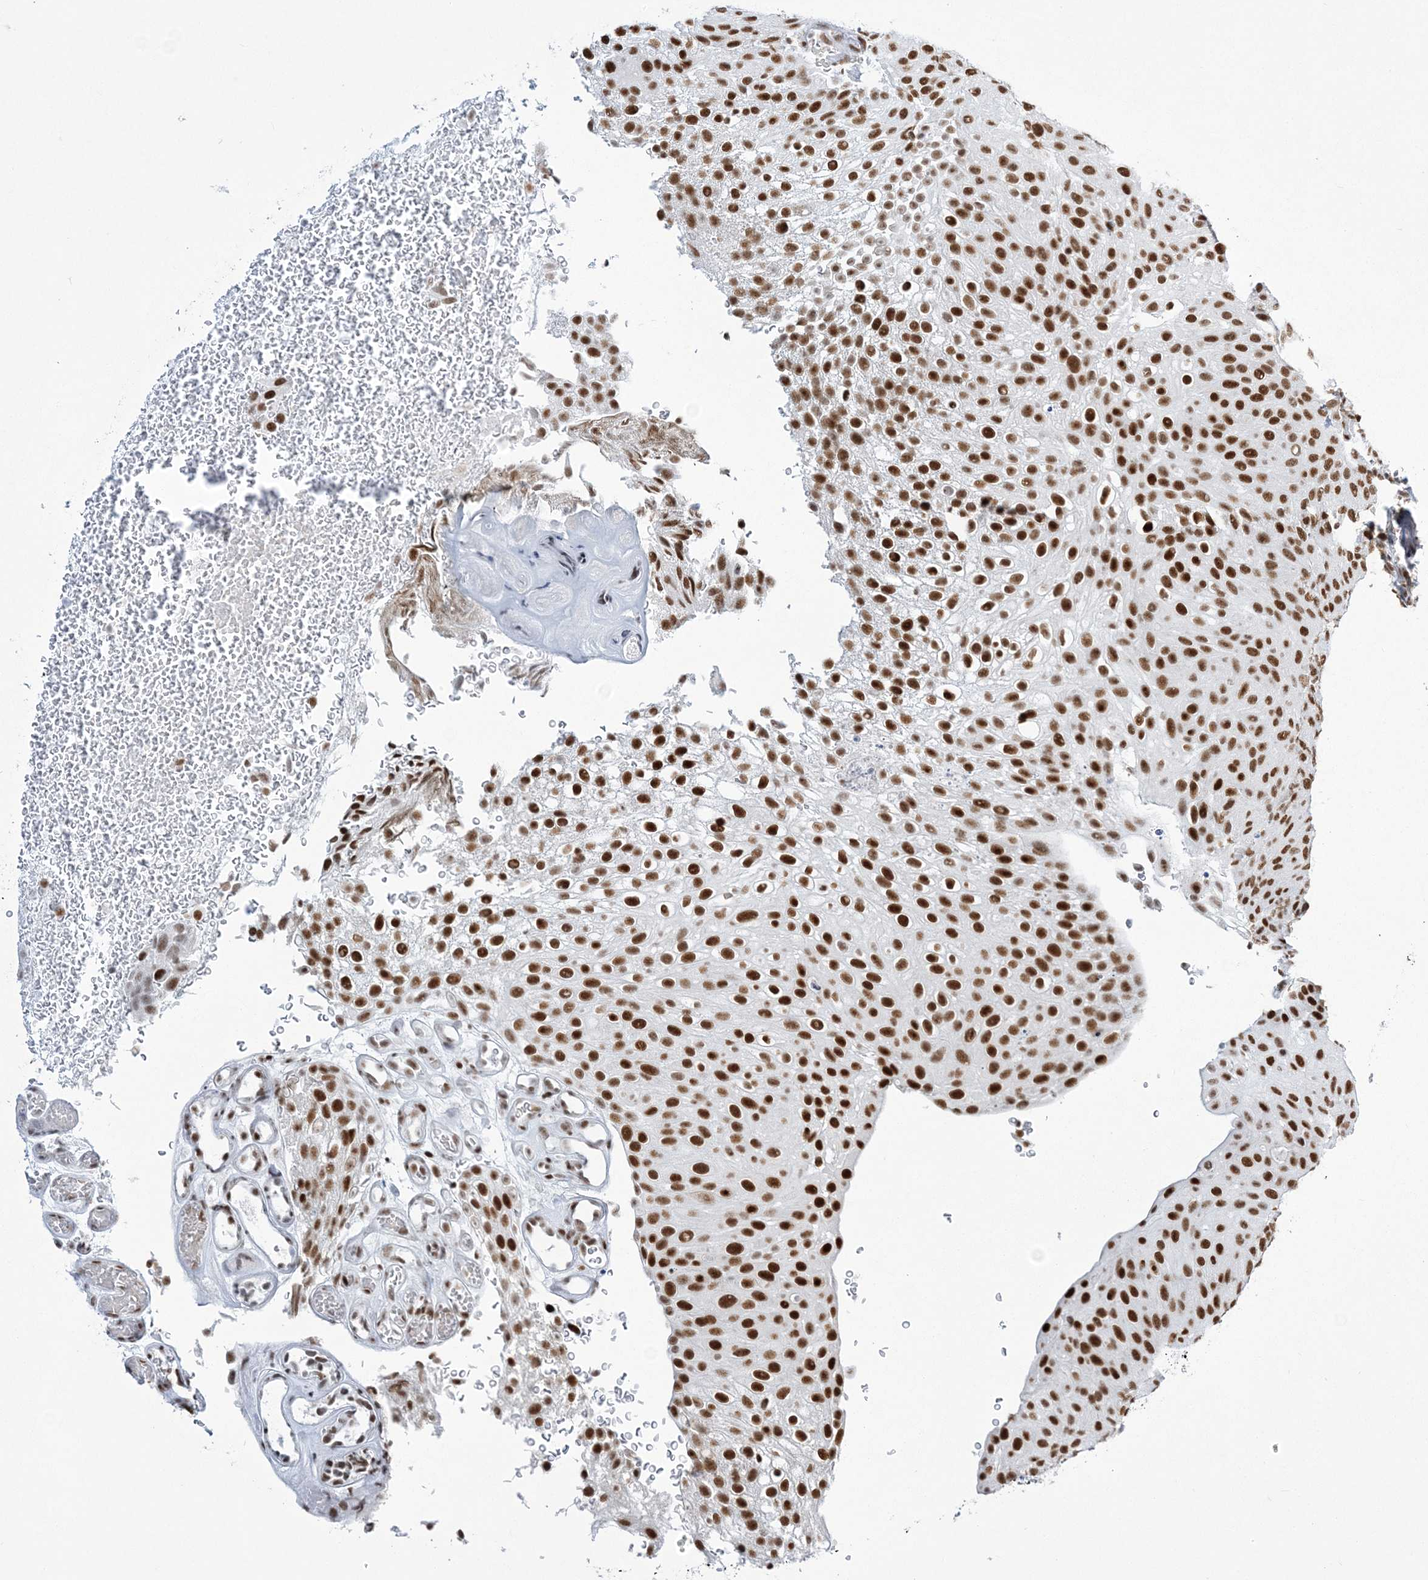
{"staining": {"intensity": "strong", "quantity": ">75%", "location": "nuclear"}, "tissue": "urothelial cancer", "cell_type": "Tumor cells", "image_type": "cancer", "snomed": [{"axis": "morphology", "description": "Urothelial carcinoma, Low grade"}, {"axis": "topography", "description": "Urinary bladder"}], "caption": "Urothelial cancer stained with a protein marker displays strong staining in tumor cells.", "gene": "ZBTB7A", "patient": {"sex": "male", "age": 78}}